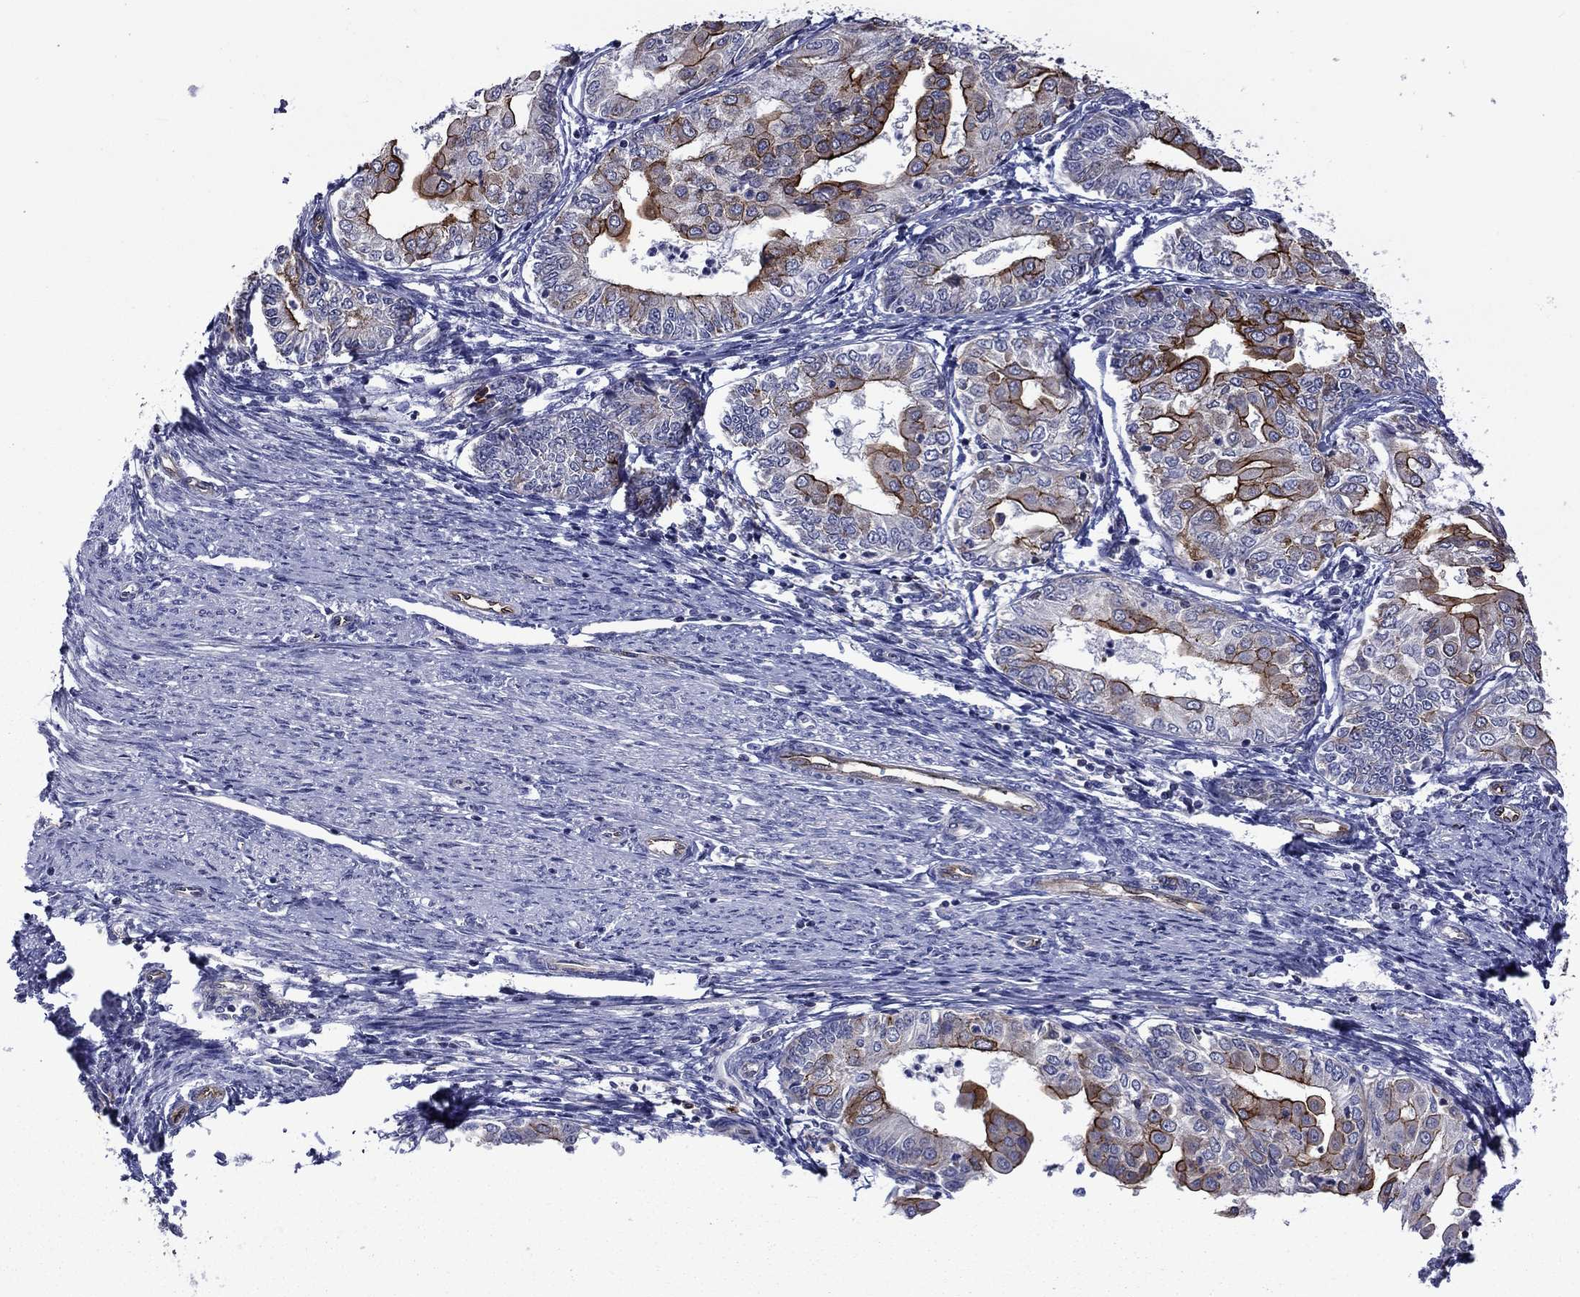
{"staining": {"intensity": "strong", "quantity": "25%-75%", "location": "cytoplasmic/membranous"}, "tissue": "endometrial cancer", "cell_type": "Tumor cells", "image_type": "cancer", "snomed": [{"axis": "morphology", "description": "Adenocarcinoma, NOS"}, {"axis": "topography", "description": "Endometrium"}], "caption": "Protein expression analysis of endometrial cancer (adenocarcinoma) reveals strong cytoplasmic/membranous staining in about 25%-75% of tumor cells.", "gene": "LMO7", "patient": {"sex": "female", "age": 68}}